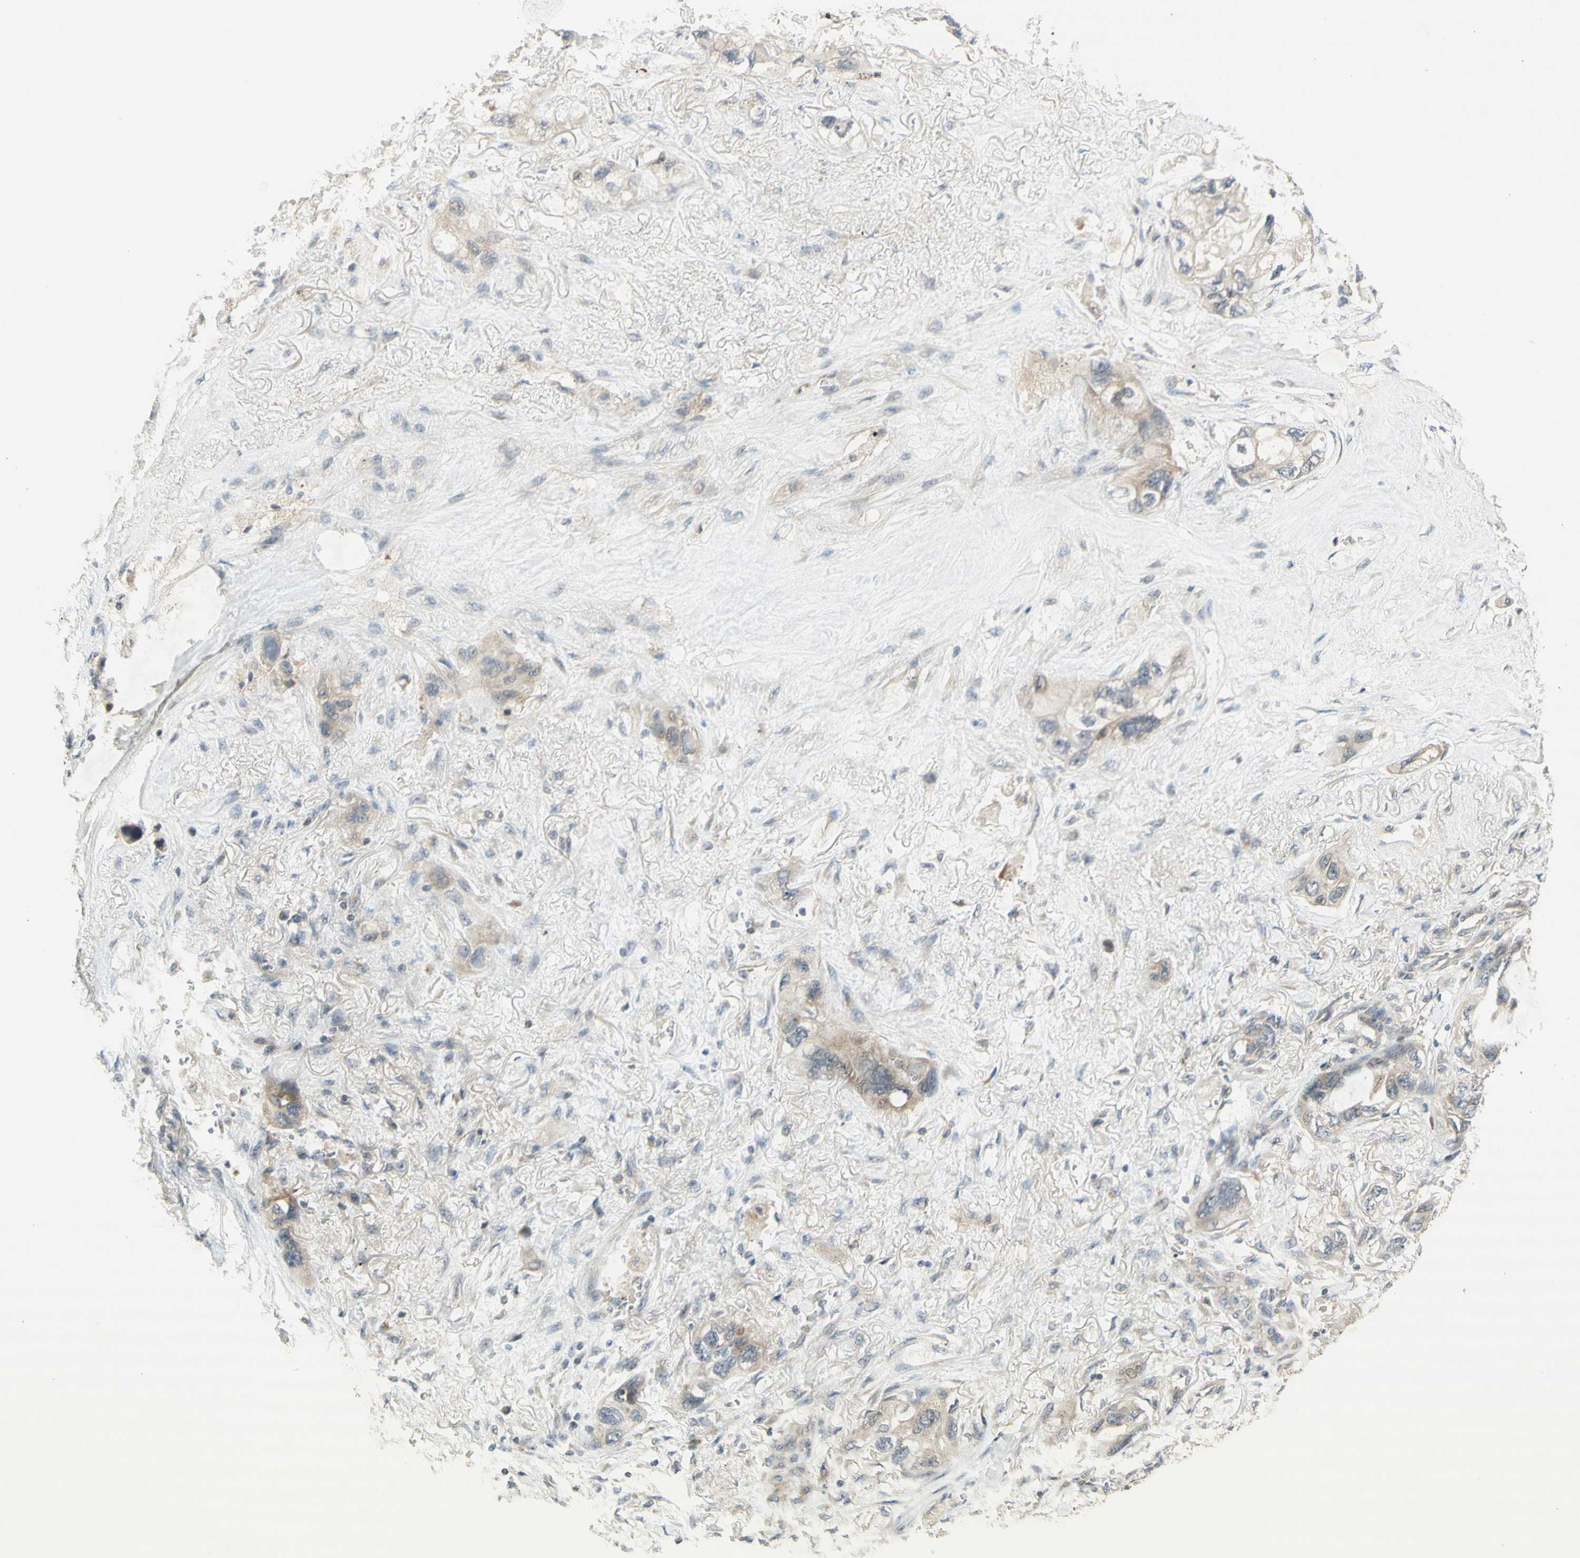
{"staining": {"intensity": "moderate", "quantity": "25%-75%", "location": "cytoplasmic/membranous"}, "tissue": "lung cancer", "cell_type": "Tumor cells", "image_type": "cancer", "snomed": [{"axis": "morphology", "description": "Squamous cell carcinoma, NOS"}, {"axis": "topography", "description": "Lung"}], "caption": "Protein staining of squamous cell carcinoma (lung) tissue exhibits moderate cytoplasmic/membranous positivity in about 25%-75% of tumor cells. Using DAB (3,3'-diaminobenzidine) (brown) and hematoxylin (blue) stains, captured at high magnification using brightfield microscopy.", "gene": "ETF1", "patient": {"sex": "female", "age": 73}}